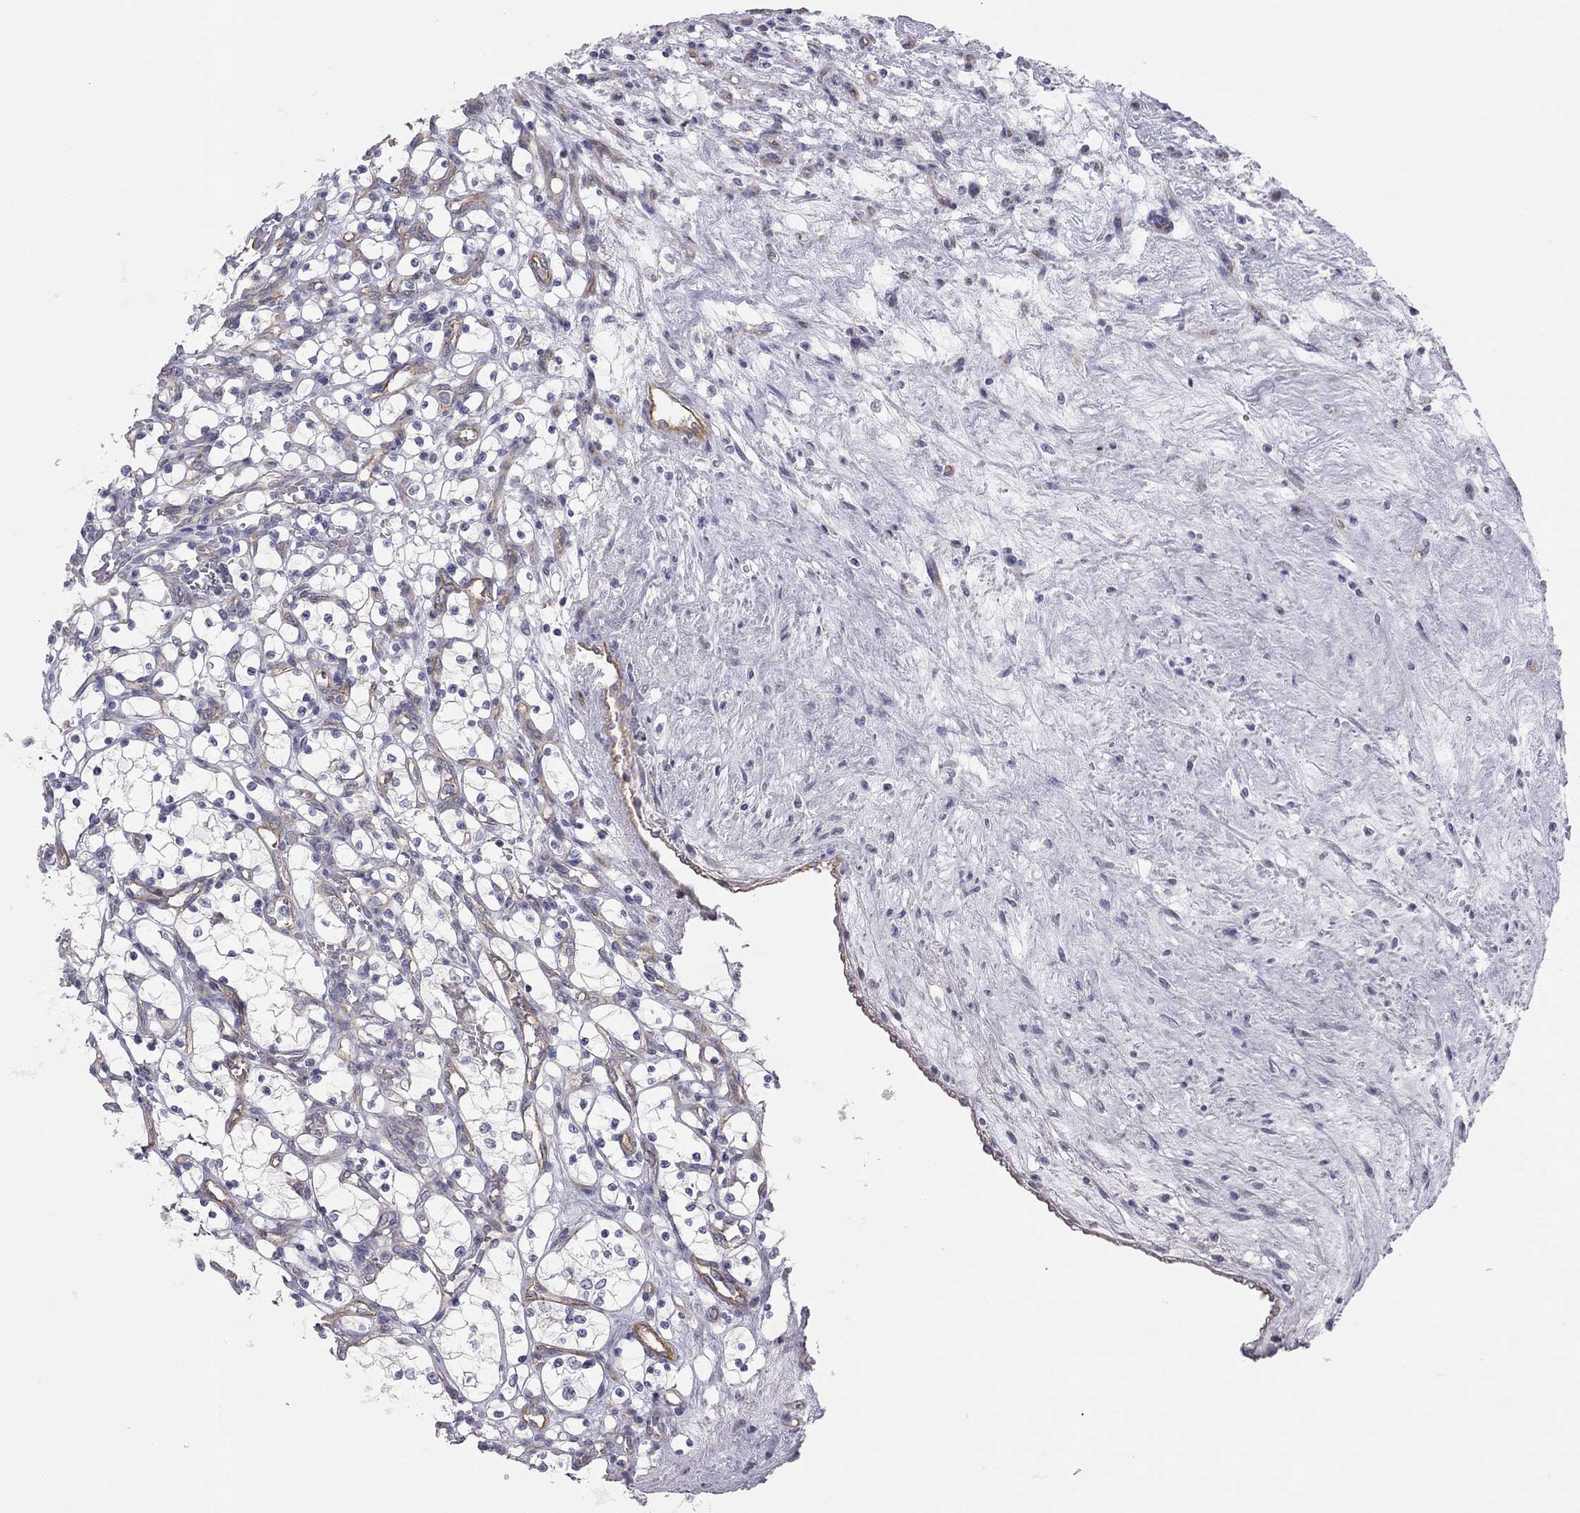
{"staining": {"intensity": "negative", "quantity": "none", "location": "none"}, "tissue": "renal cancer", "cell_type": "Tumor cells", "image_type": "cancer", "snomed": [{"axis": "morphology", "description": "Adenocarcinoma, NOS"}, {"axis": "topography", "description": "Kidney"}], "caption": "Immunohistochemistry micrograph of neoplastic tissue: adenocarcinoma (renal) stained with DAB (3,3'-diaminobenzidine) shows no significant protein expression in tumor cells.", "gene": "GPRC5B", "patient": {"sex": "female", "age": 69}}